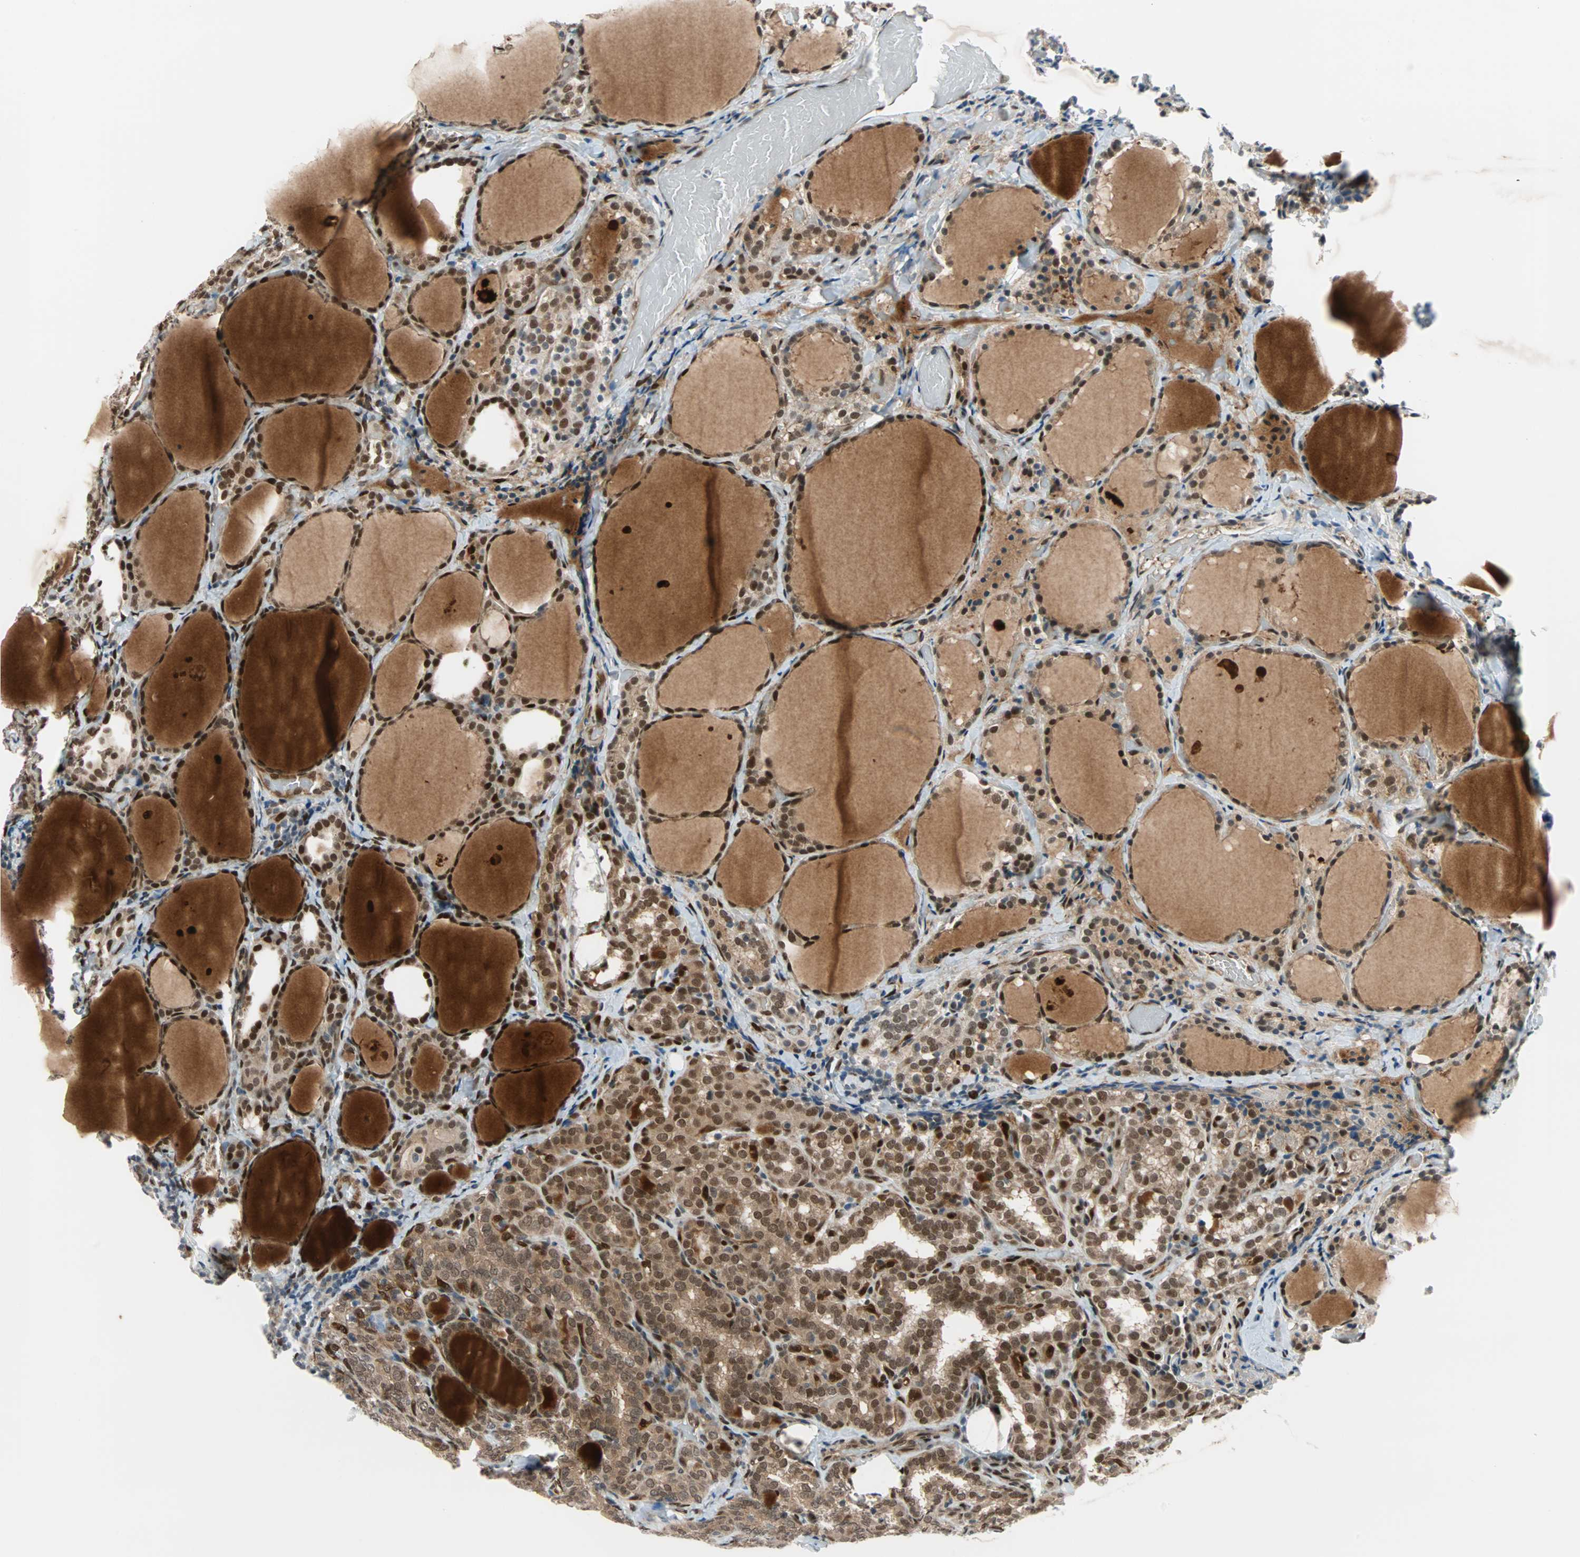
{"staining": {"intensity": "strong", "quantity": ">75%", "location": "cytoplasmic/membranous,nuclear"}, "tissue": "thyroid cancer", "cell_type": "Tumor cells", "image_type": "cancer", "snomed": [{"axis": "morphology", "description": "Normal tissue, NOS"}, {"axis": "morphology", "description": "Papillary adenocarcinoma, NOS"}, {"axis": "topography", "description": "Thyroid gland"}], "caption": "Protein expression analysis of thyroid cancer (papillary adenocarcinoma) demonstrates strong cytoplasmic/membranous and nuclear positivity in approximately >75% of tumor cells.", "gene": "WWTR1", "patient": {"sex": "female", "age": 30}}